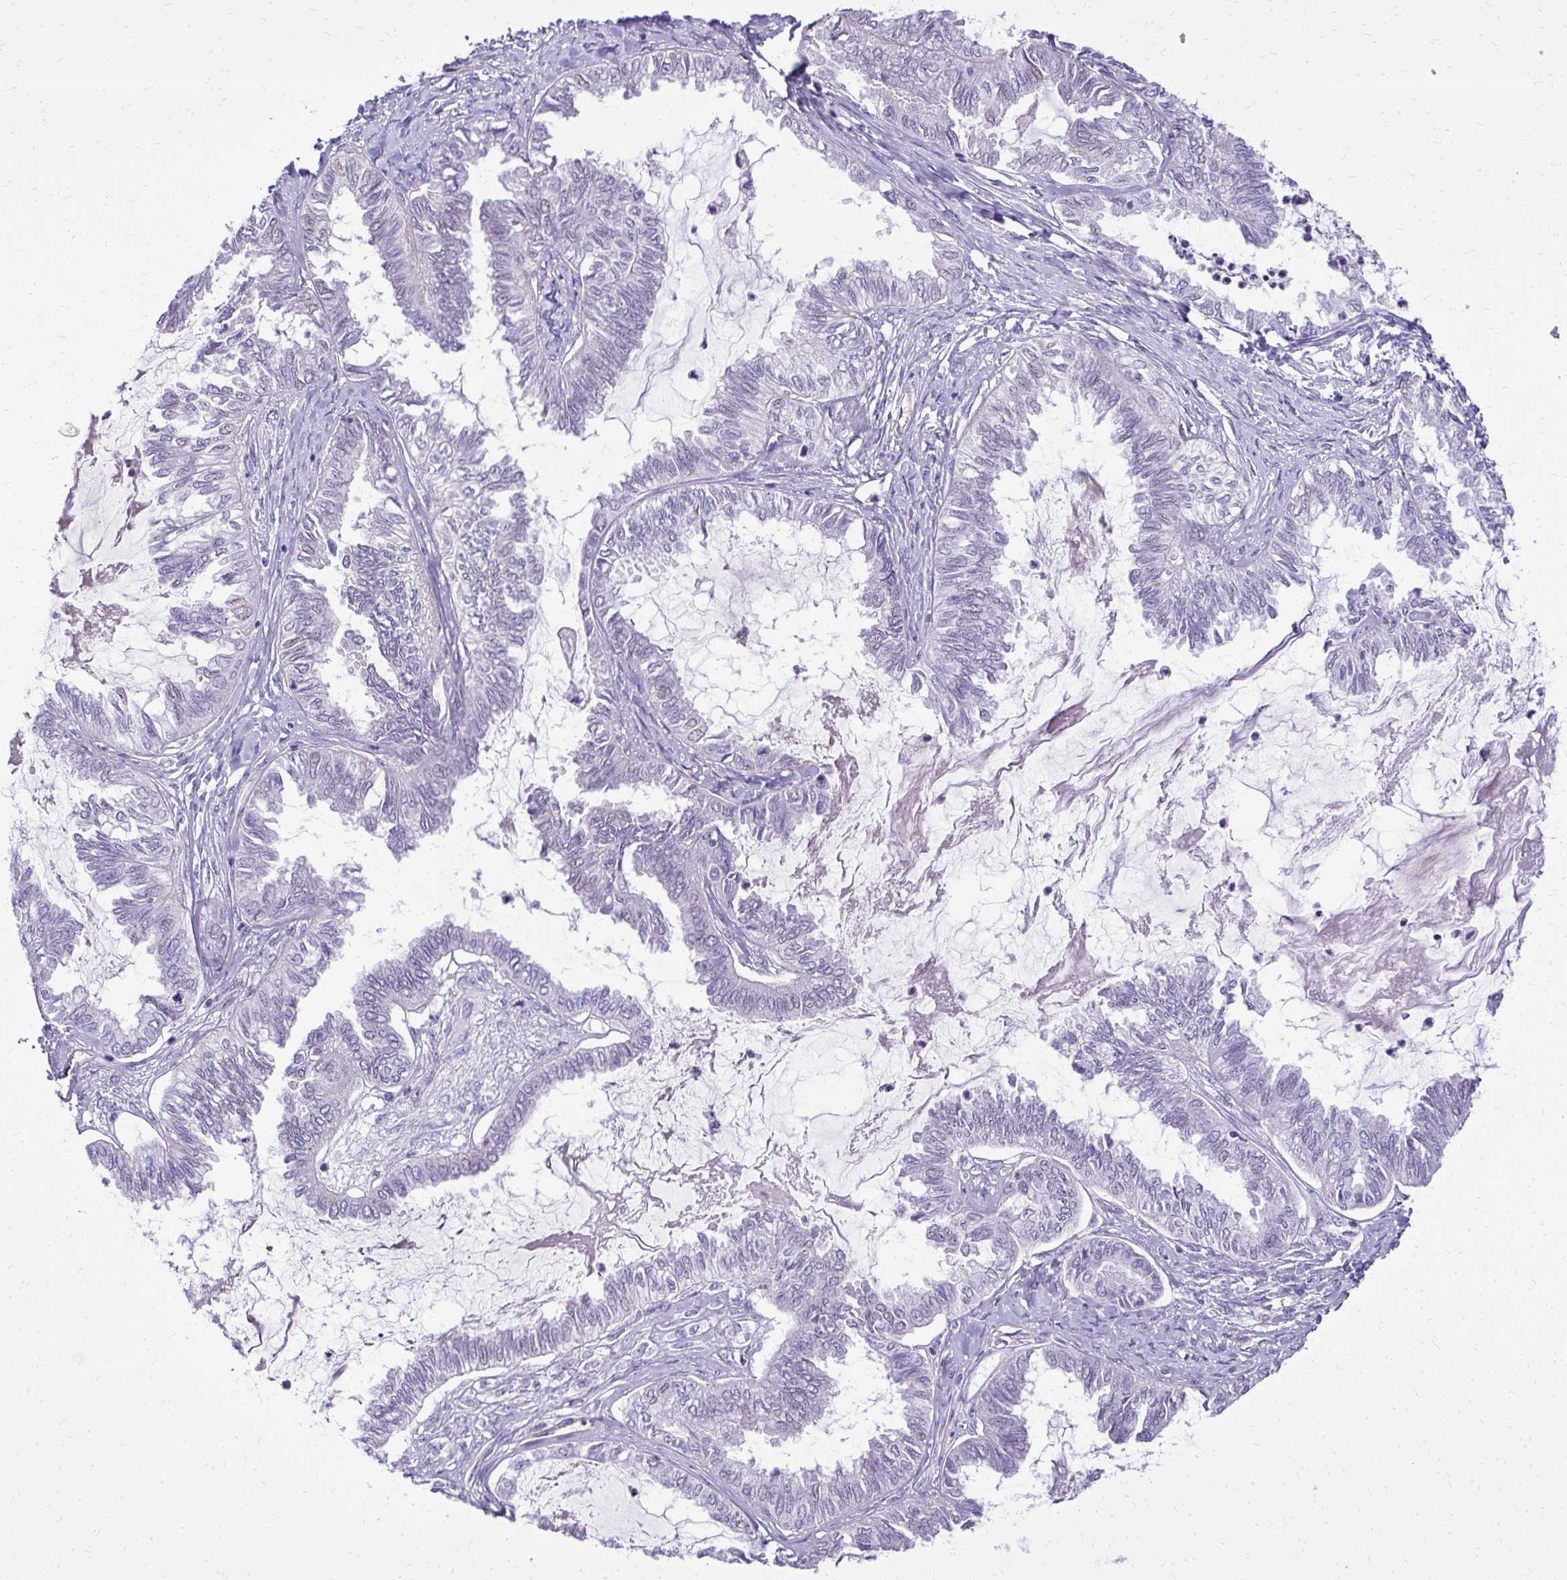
{"staining": {"intensity": "negative", "quantity": "none", "location": "none"}, "tissue": "ovarian cancer", "cell_type": "Tumor cells", "image_type": "cancer", "snomed": [{"axis": "morphology", "description": "Carcinoma, endometroid"}, {"axis": "topography", "description": "Ovary"}], "caption": "Tumor cells show no significant protein positivity in ovarian endometroid carcinoma.", "gene": "RUNDC3B", "patient": {"sex": "female", "age": 70}}